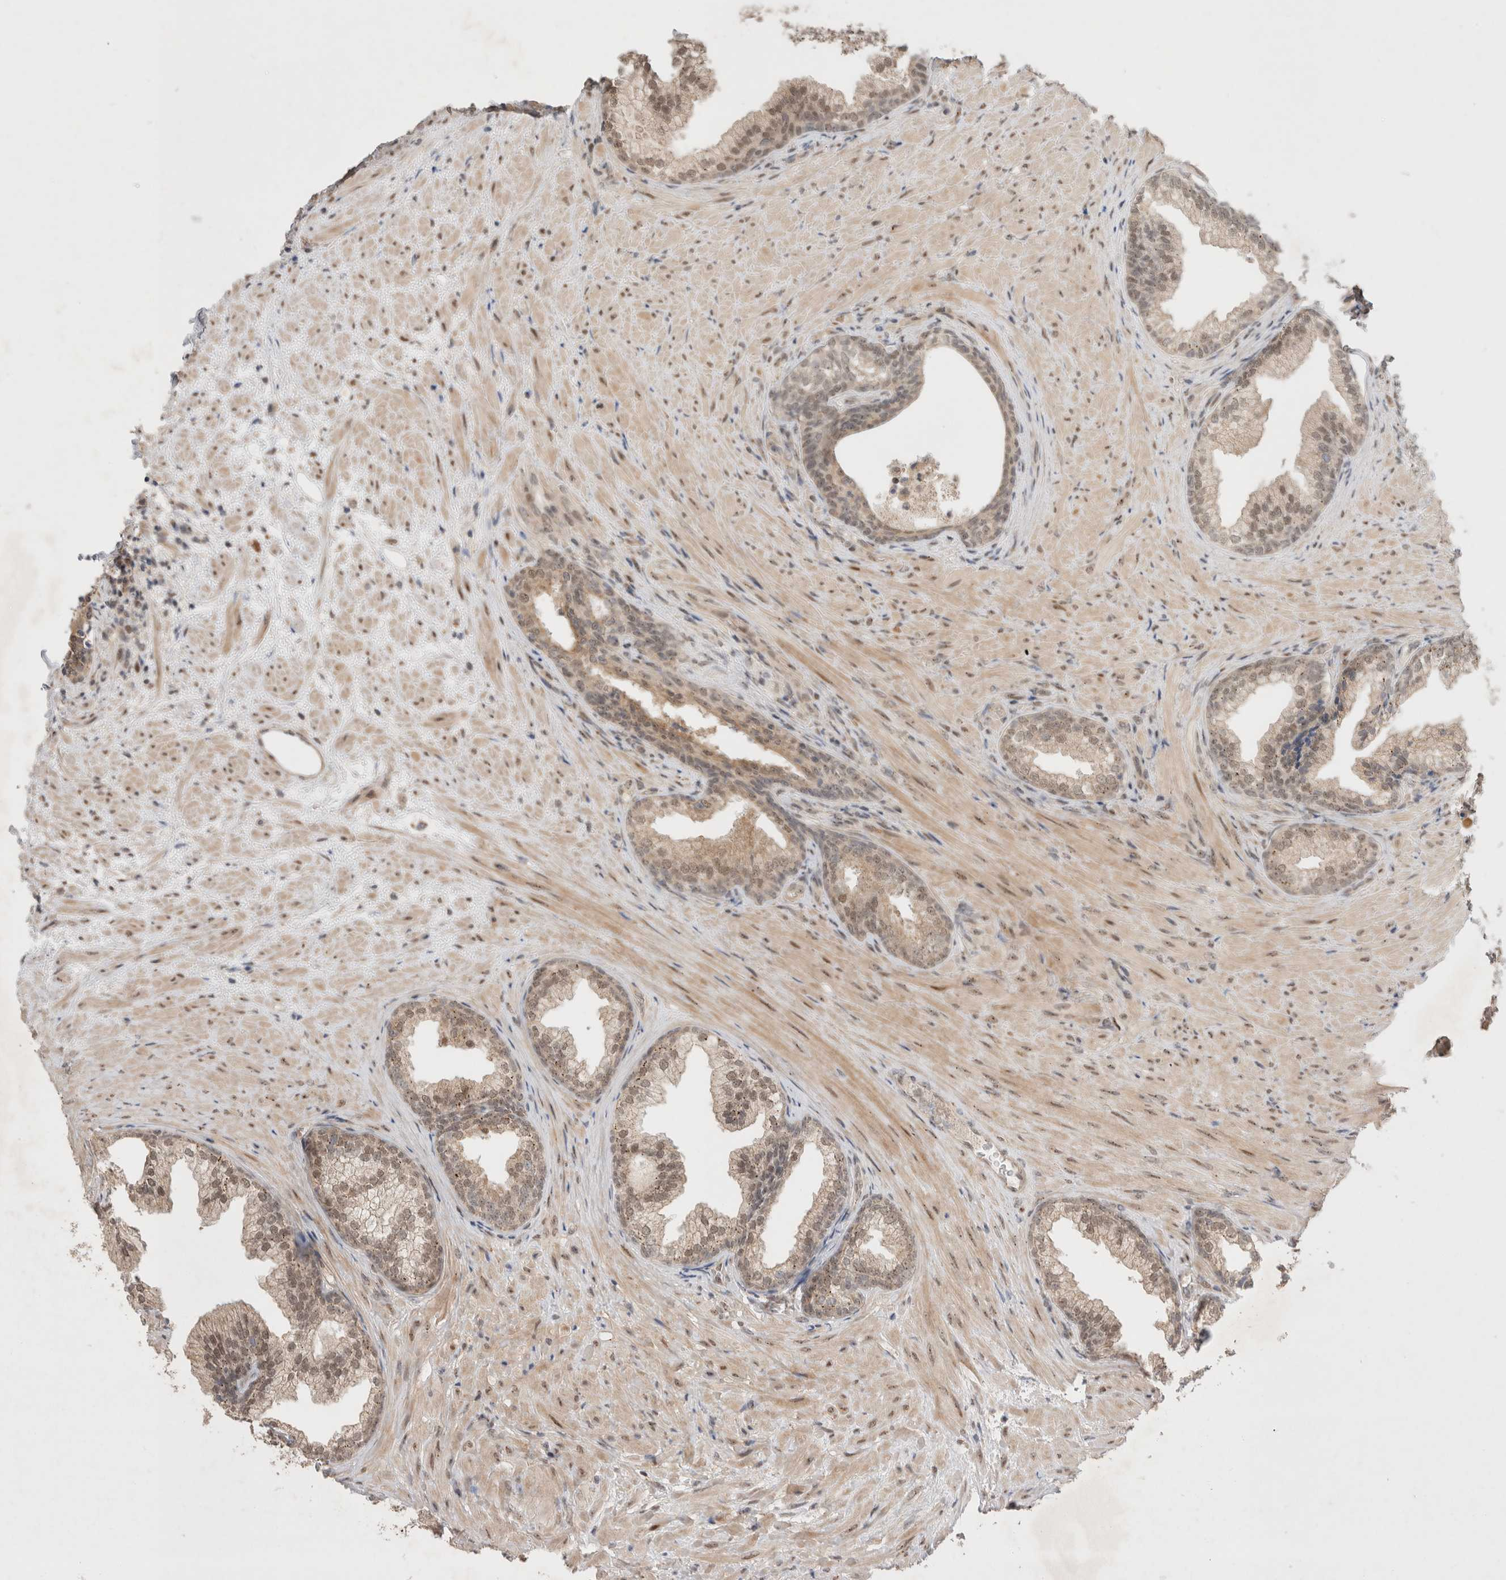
{"staining": {"intensity": "weak", "quantity": ">75%", "location": "cytoplasmic/membranous,nuclear"}, "tissue": "prostate", "cell_type": "Glandular cells", "image_type": "normal", "snomed": [{"axis": "morphology", "description": "Normal tissue, NOS"}, {"axis": "topography", "description": "Prostate"}], "caption": "Immunohistochemical staining of benign human prostate exhibits low levels of weak cytoplasmic/membranous,nuclear positivity in approximately >75% of glandular cells. The protein is shown in brown color, while the nuclei are stained blue.", "gene": "SLC29A1", "patient": {"sex": "male", "age": 76}}